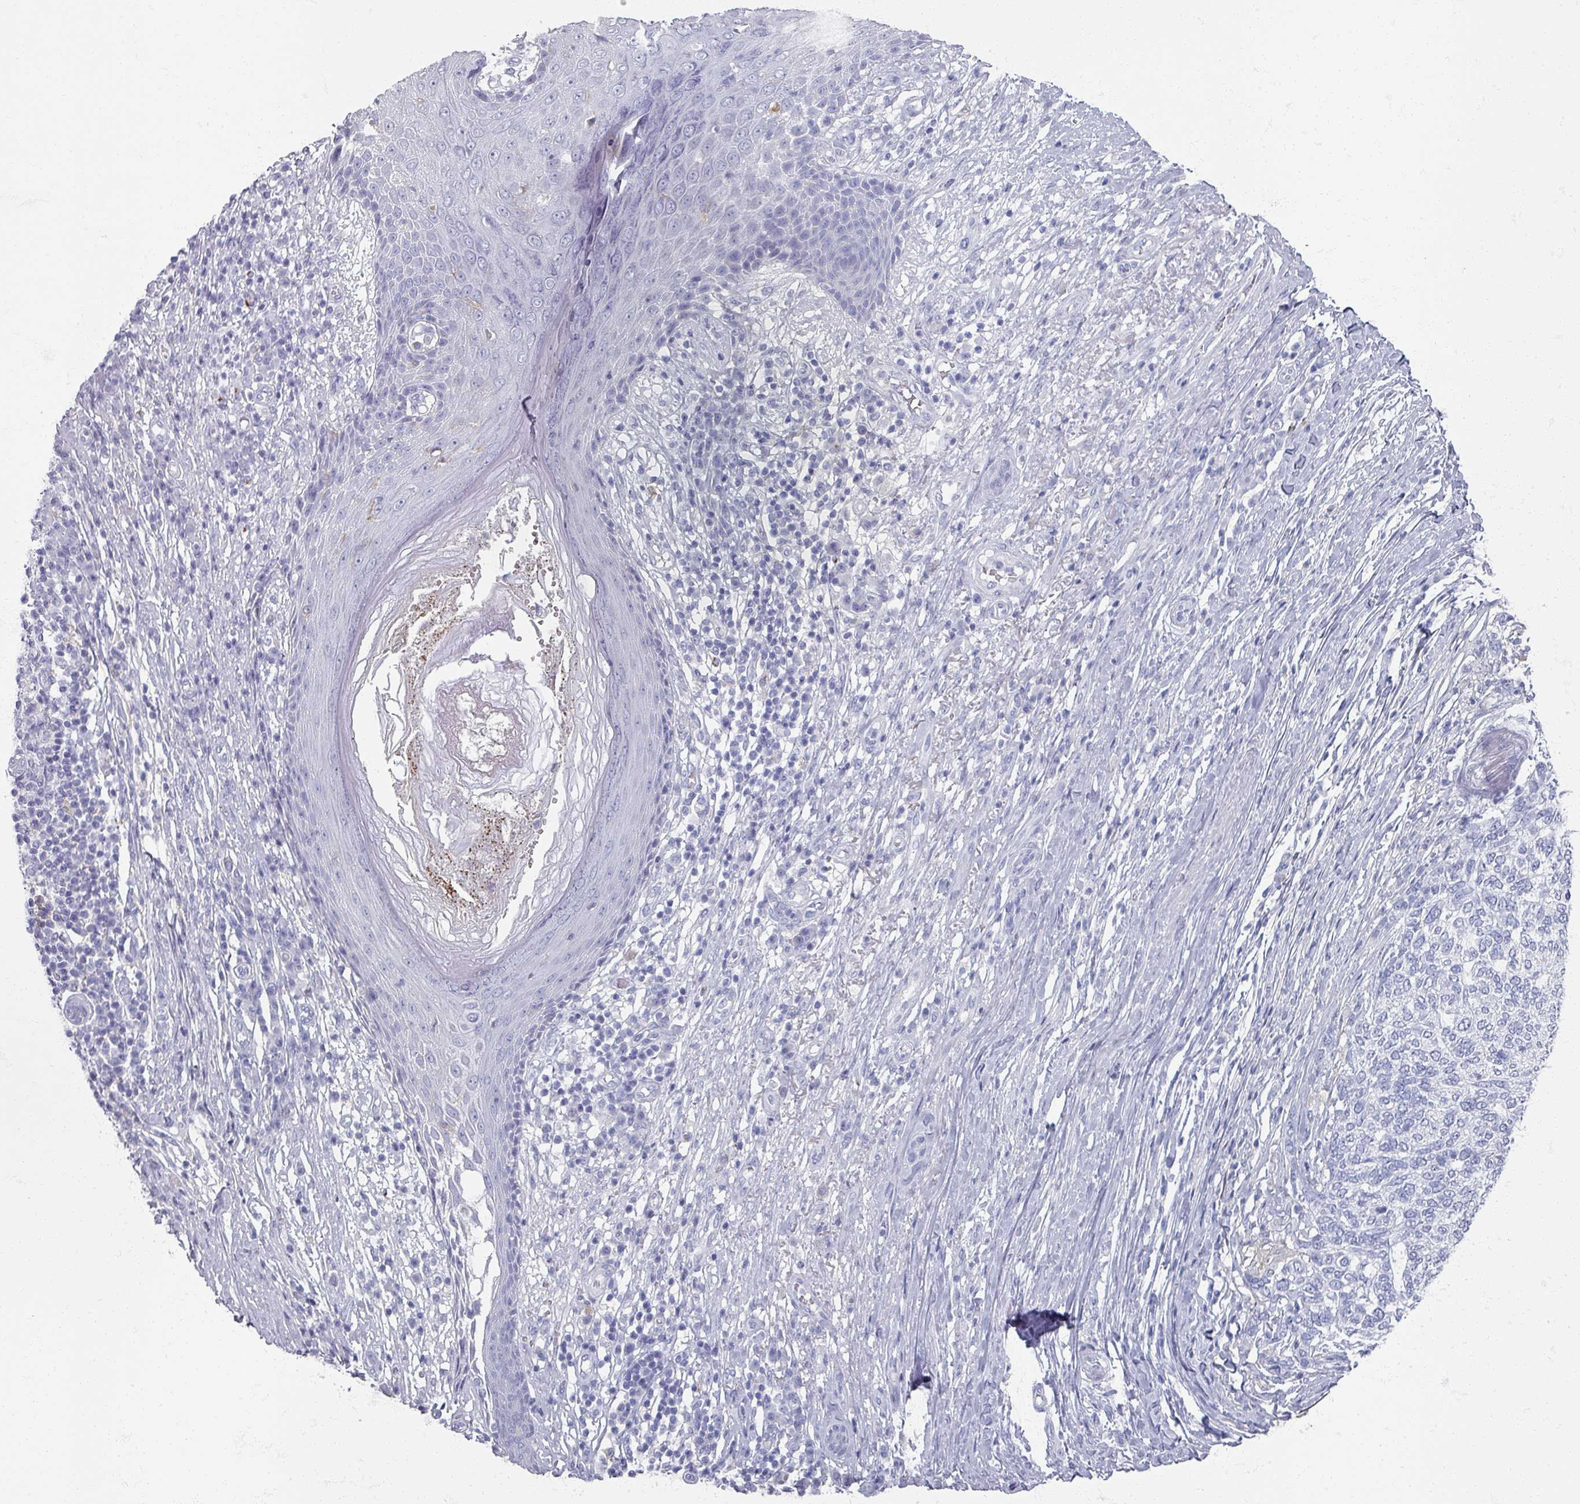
{"staining": {"intensity": "negative", "quantity": "none", "location": "none"}, "tissue": "skin cancer", "cell_type": "Tumor cells", "image_type": "cancer", "snomed": [{"axis": "morphology", "description": "Basal cell carcinoma"}, {"axis": "topography", "description": "Skin"}], "caption": "A histopathology image of human skin cancer (basal cell carcinoma) is negative for staining in tumor cells. (Brightfield microscopy of DAB immunohistochemistry at high magnification).", "gene": "OMG", "patient": {"sex": "female", "age": 65}}